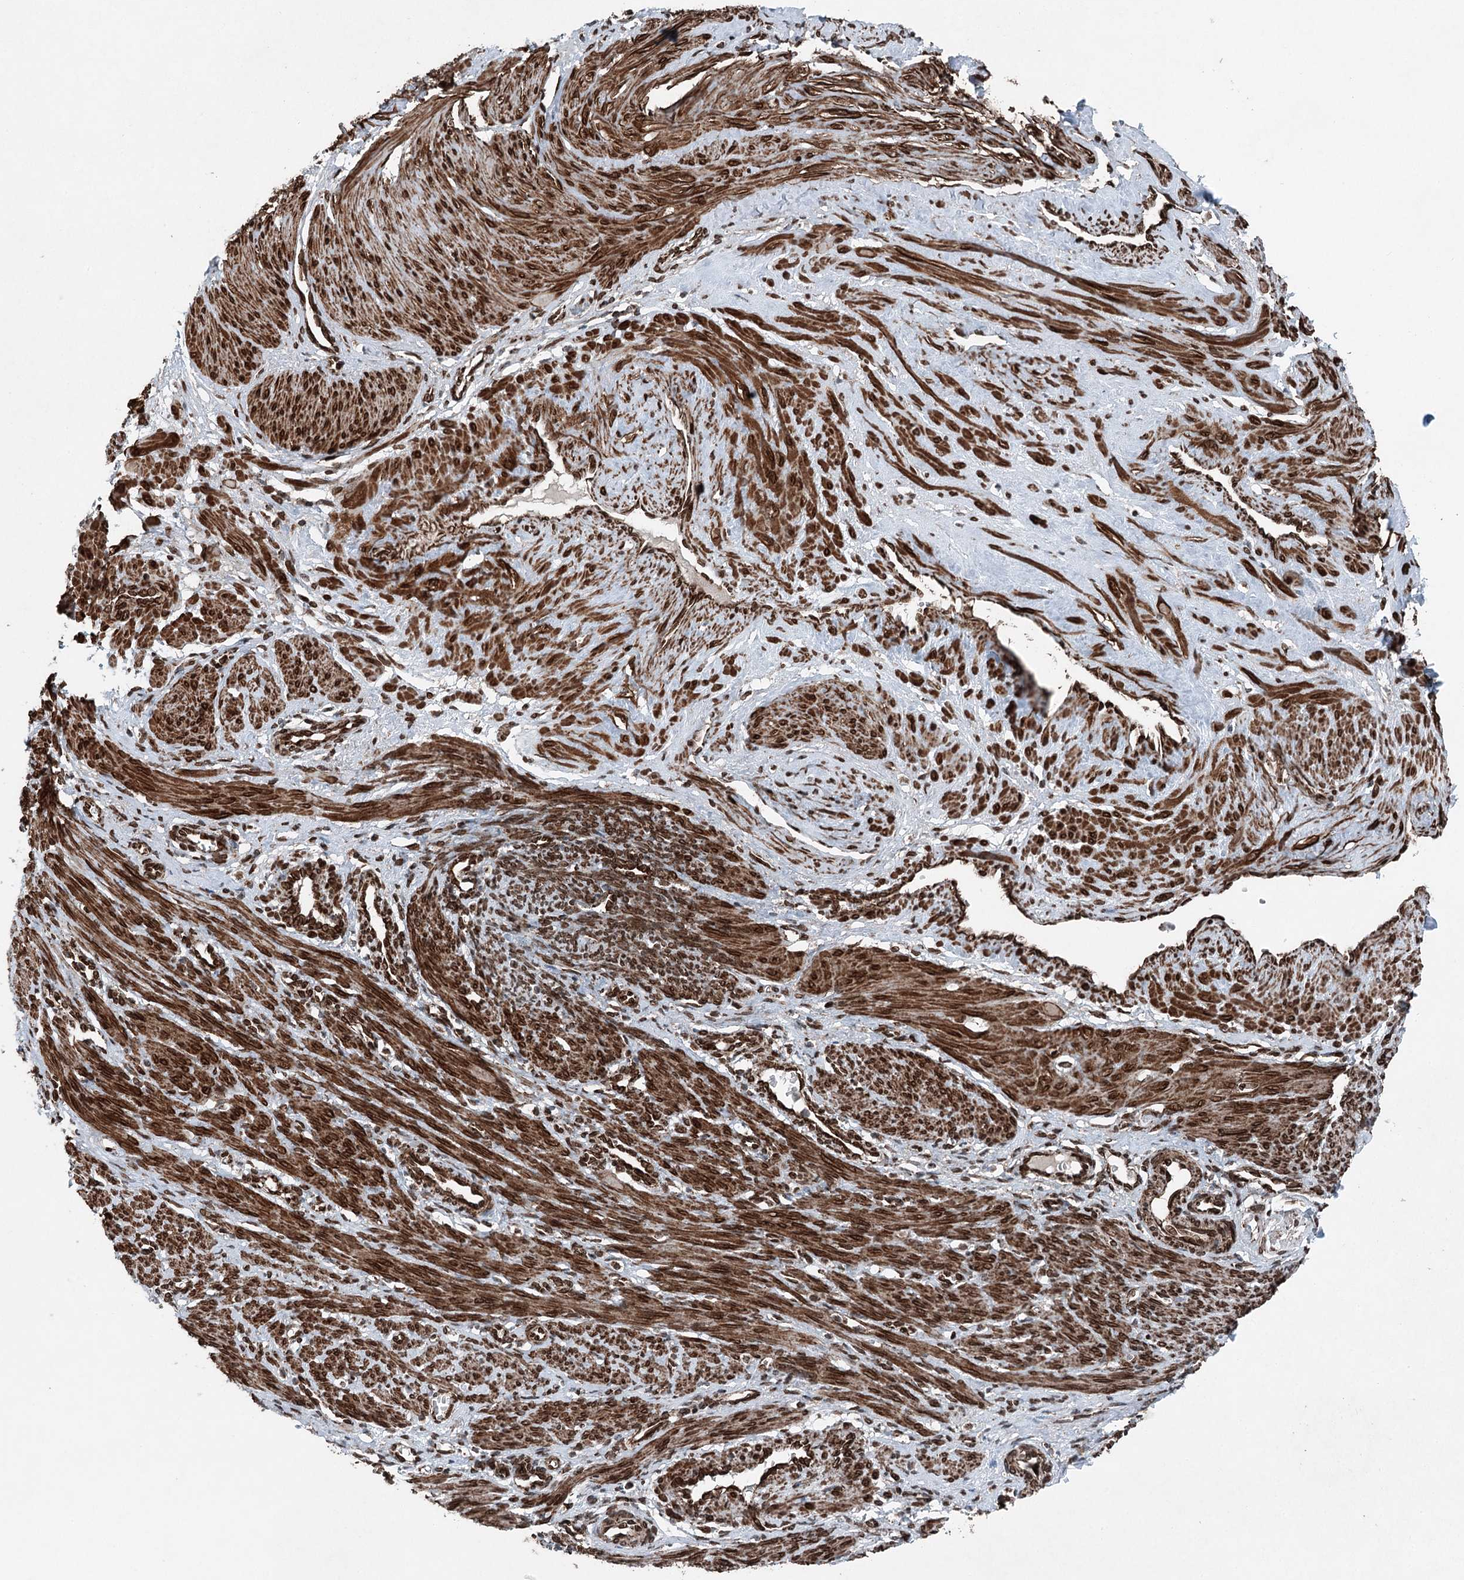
{"staining": {"intensity": "strong", "quantity": ">75%", "location": "cytoplasmic/membranous"}, "tissue": "smooth muscle", "cell_type": "Smooth muscle cells", "image_type": "normal", "snomed": [{"axis": "morphology", "description": "Normal tissue, NOS"}, {"axis": "topography", "description": "Endometrium"}], "caption": "IHC (DAB (3,3'-diaminobenzidine)) staining of normal smooth muscle reveals strong cytoplasmic/membranous protein staining in approximately >75% of smooth muscle cells. The staining is performed using DAB (3,3'-diaminobenzidine) brown chromogen to label protein expression. The nuclei are counter-stained blue using hematoxylin.", "gene": "BCKDHA", "patient": {"sex": "female", "age": 33}}